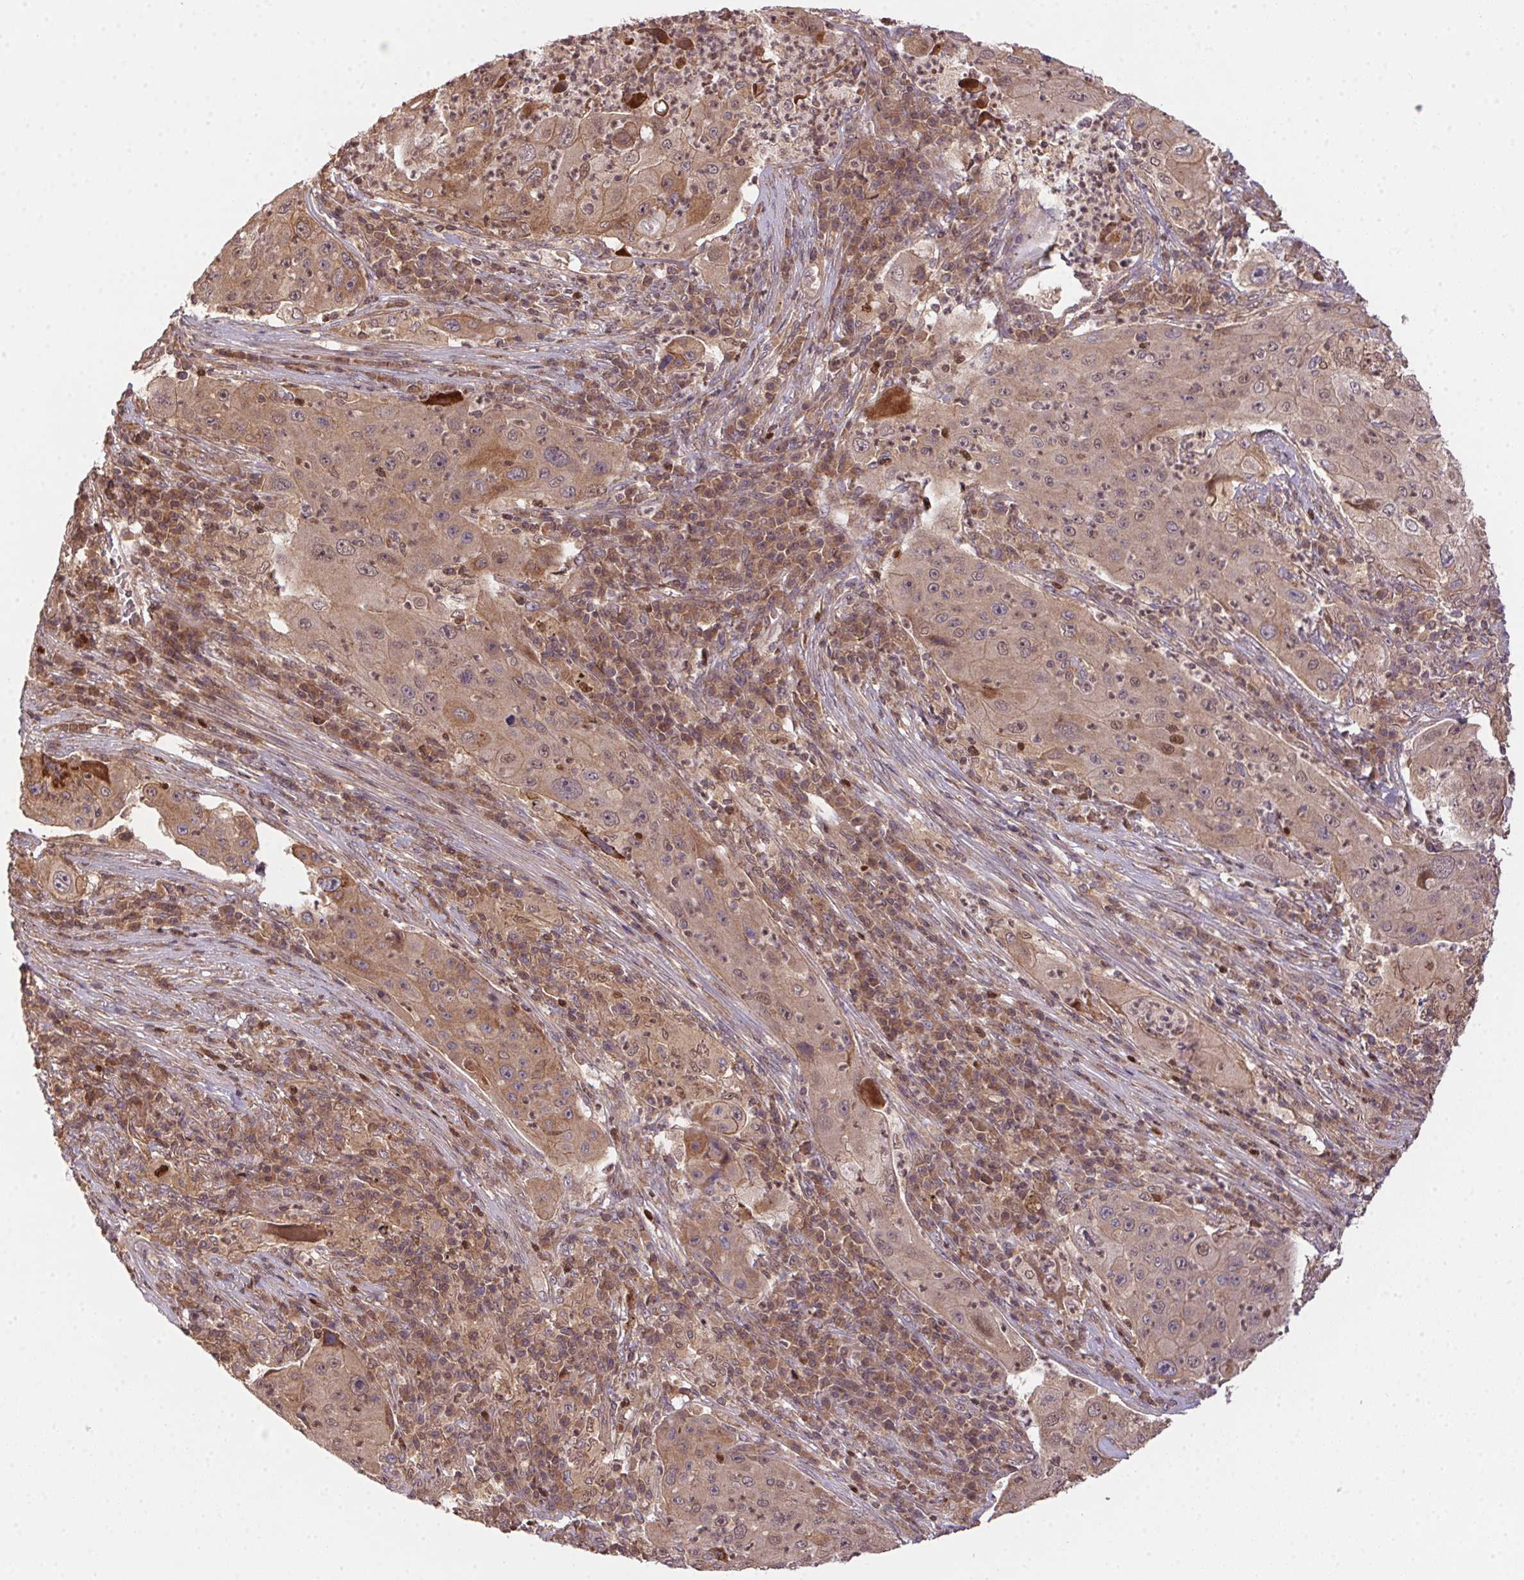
{"staining": {"intensity": "weak", "quantity": ">75%", "location": "cytoplasmic/membranous"}, "tissue": "lung cancer", "cell_type": "Tumor cells", "image_type": "cancer", "snomed": [{"axis": "morphology", "description": "Squamous cell carcinoma, NOS"}, {"axis": "topography", "description": "Lung"}], "caption": "Immunohistochemical staining of human lung cancer (squamous cell carcinoma) demonstrates low levels of weak cytoplasmic/membranous staining in about >75% of tumor cells.", "gene": "MEX3D", "patient": {"sex": "female", "age": 59}}